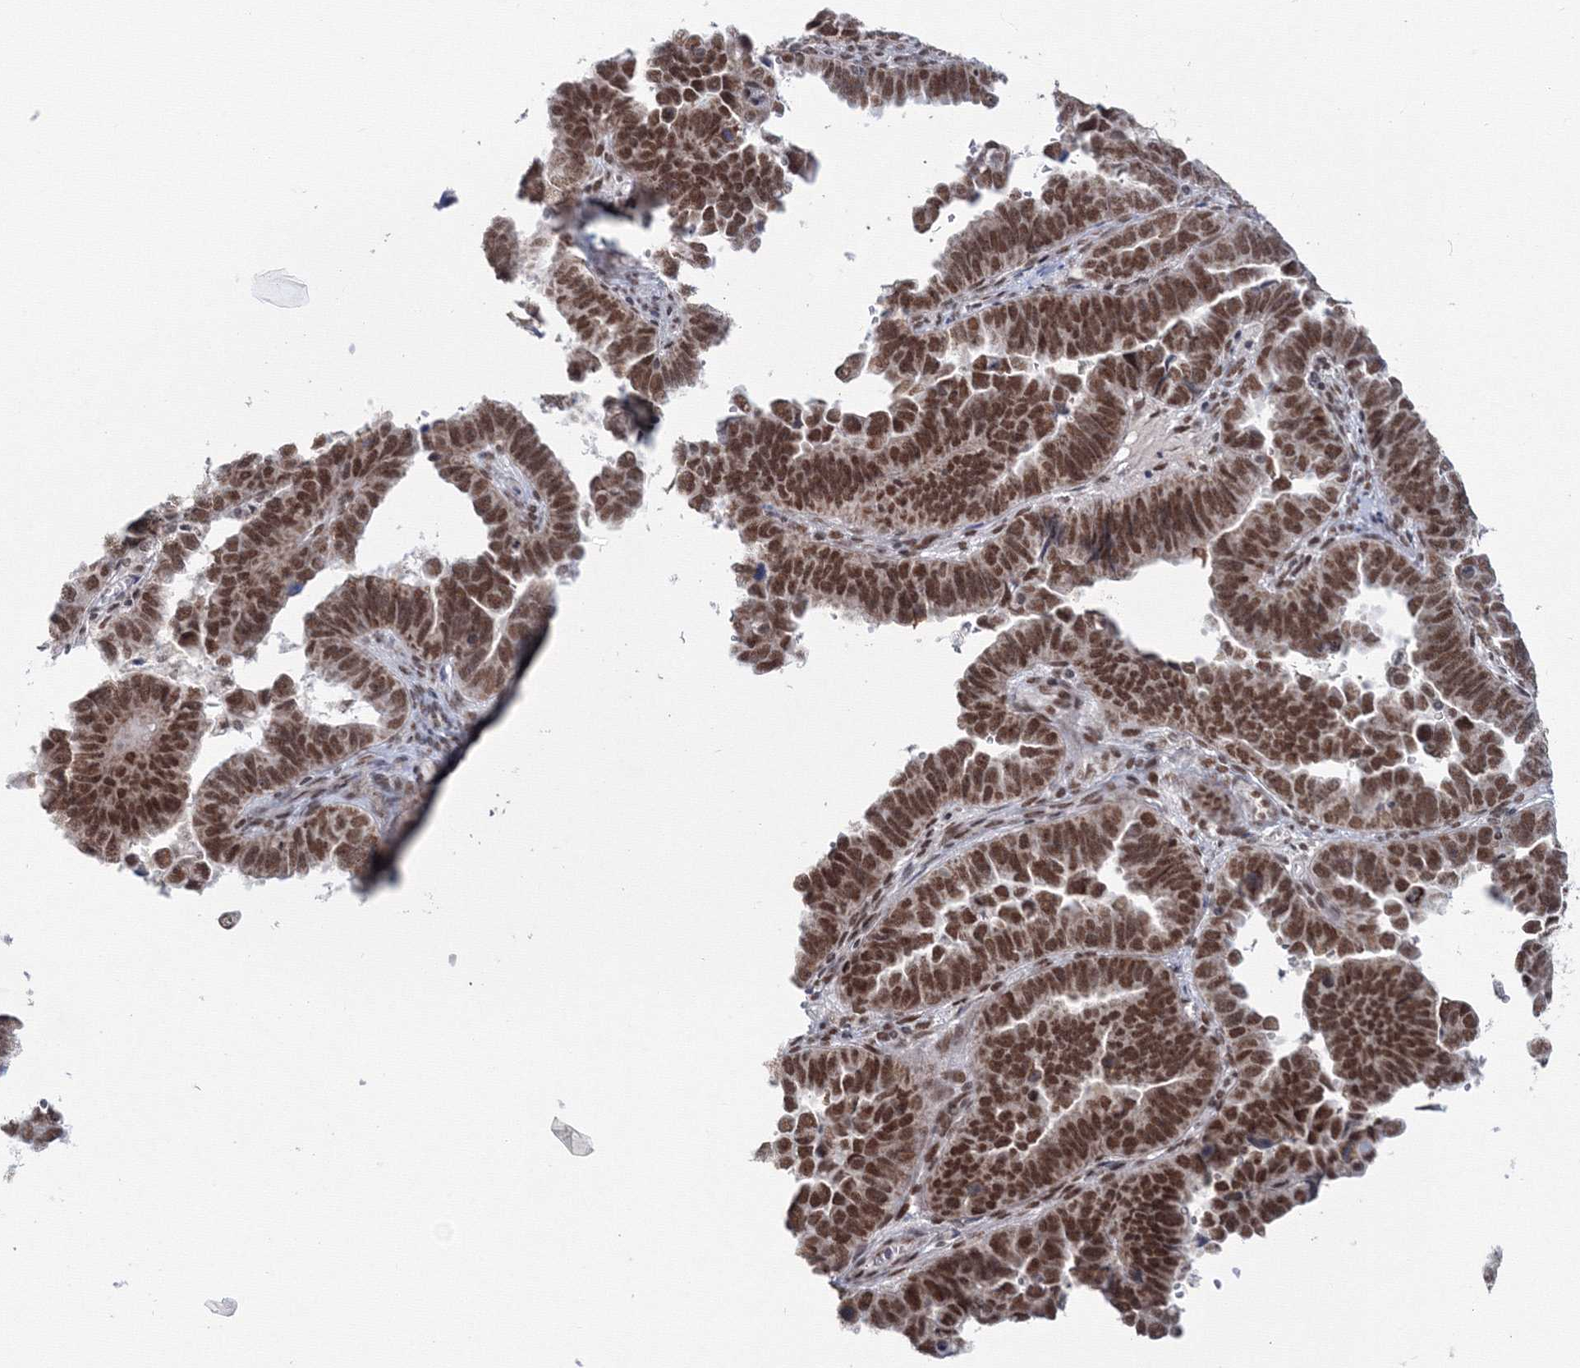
{"staining": {"intensity": "strong", "quantity": ">75%", "location": "nuclear"}, "tissue": "endometrial cancer", "cell_type": "Tumor cells", "image_type": "cancer", "snomed": [{"axis": "morphology", "description": "Adenocarcinoma, NOS"}, {"axis": "topography", "description": "Endometrium"}], "caption": "Immunohistochemistry (IHC) image of human adenocarcinoma (endometrial) stained for a protein (brown), which reveals high levels of strong nuclear positivity in about >75% of tumor cells.", "gene": "SF3B6", "patient": {"sex": "female", "age": 75}}